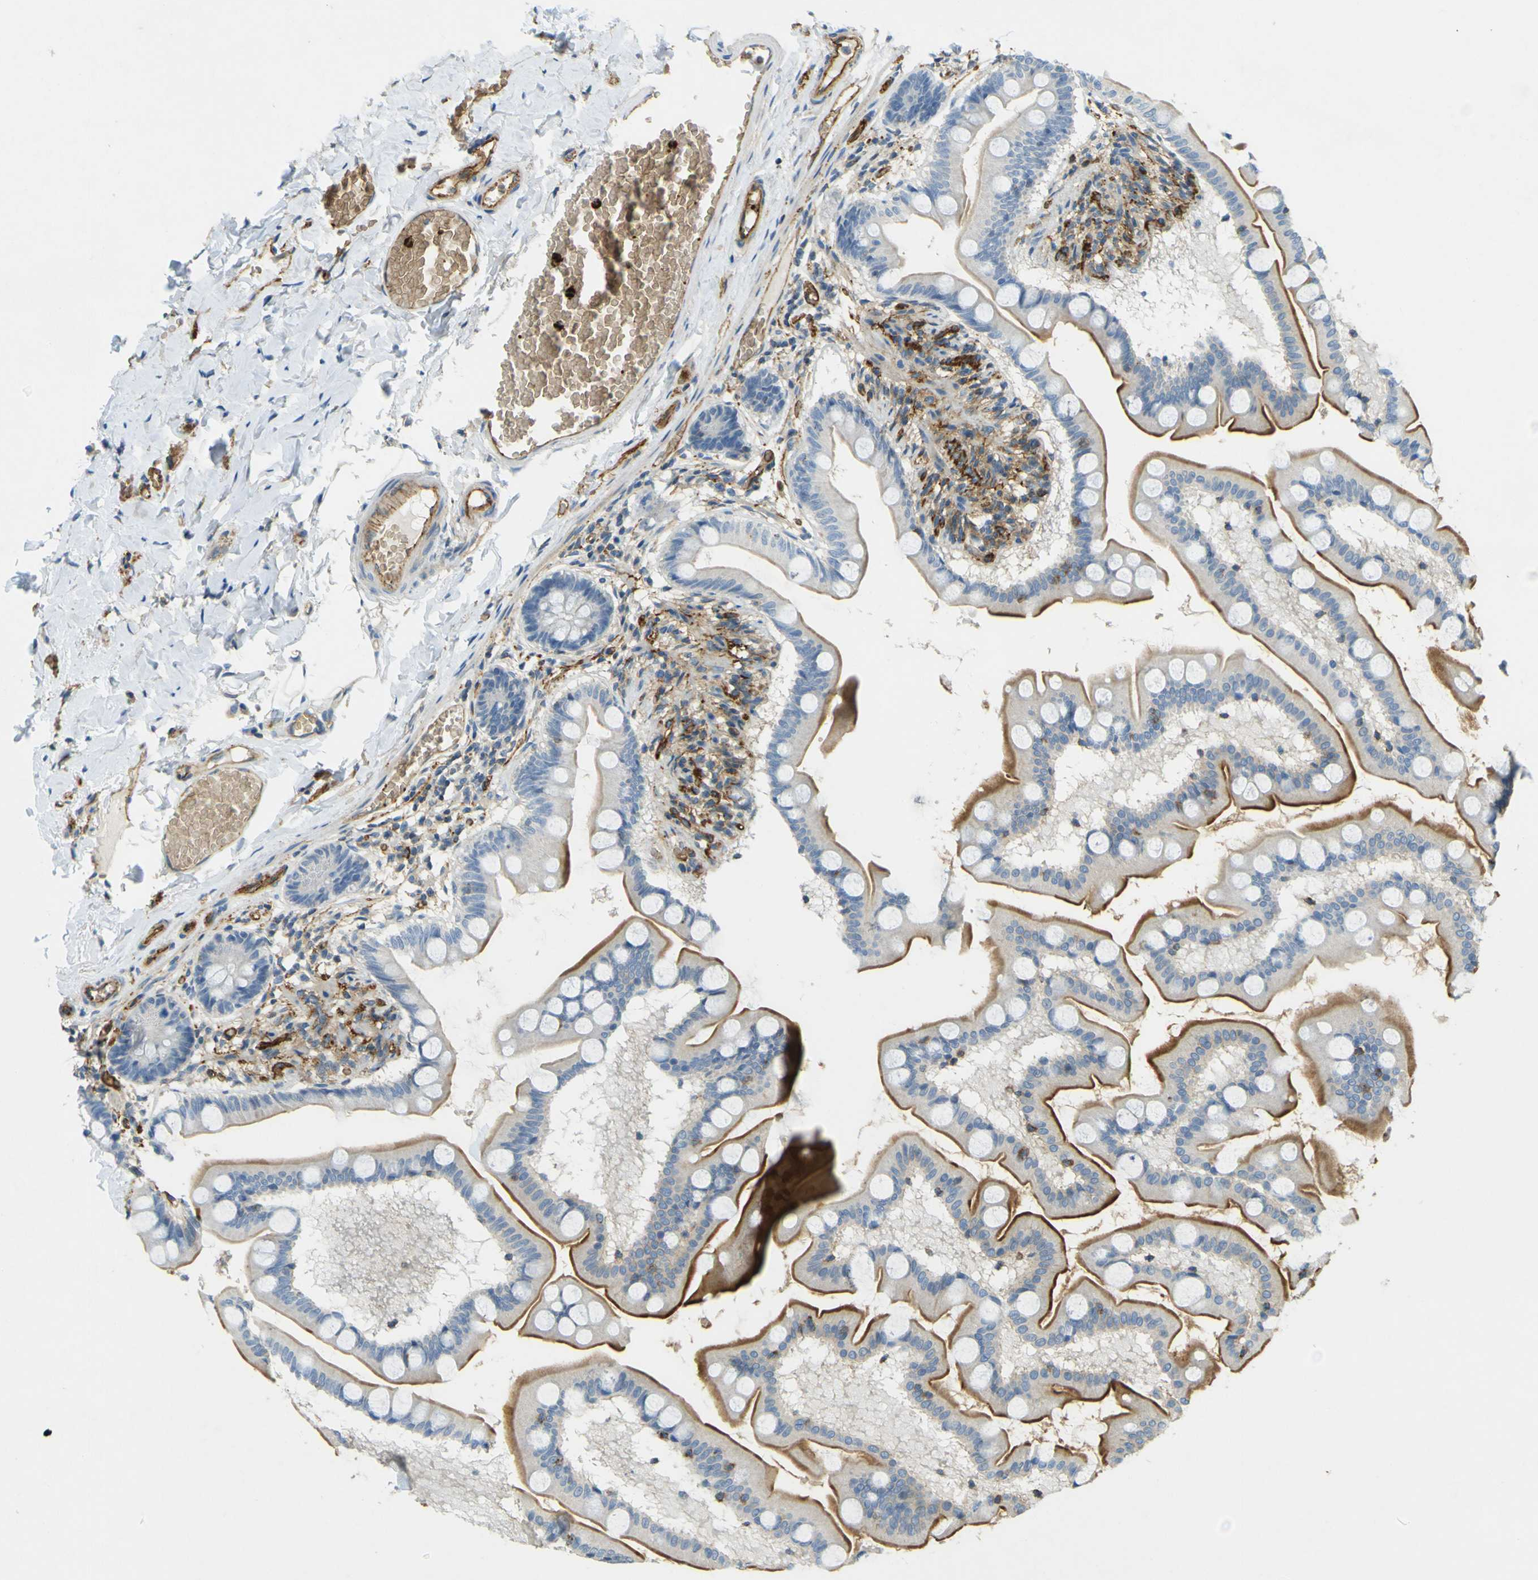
{"staining": {"intensity": "moderate", "quantity": "25%-75%", "location": "cytoplasmic/membranous"}, "tissue": "small intestine", "cell_type": "Glandular cells", "image_type": "normal", "snomed": [{"axis": "morphology", "description": "Normal tissue, NOS"}, {"axis": "topography", "description": "Small intestine"}], "caption": "Unremarkable small intestine exhibits moderate cytoplasmic/membranous staining in approximately 25%-75% of glandular cells, visualized by immunohistochemistry.", "gene": "PLXDC1", "patient": {"sex": "male", "age": 41}}